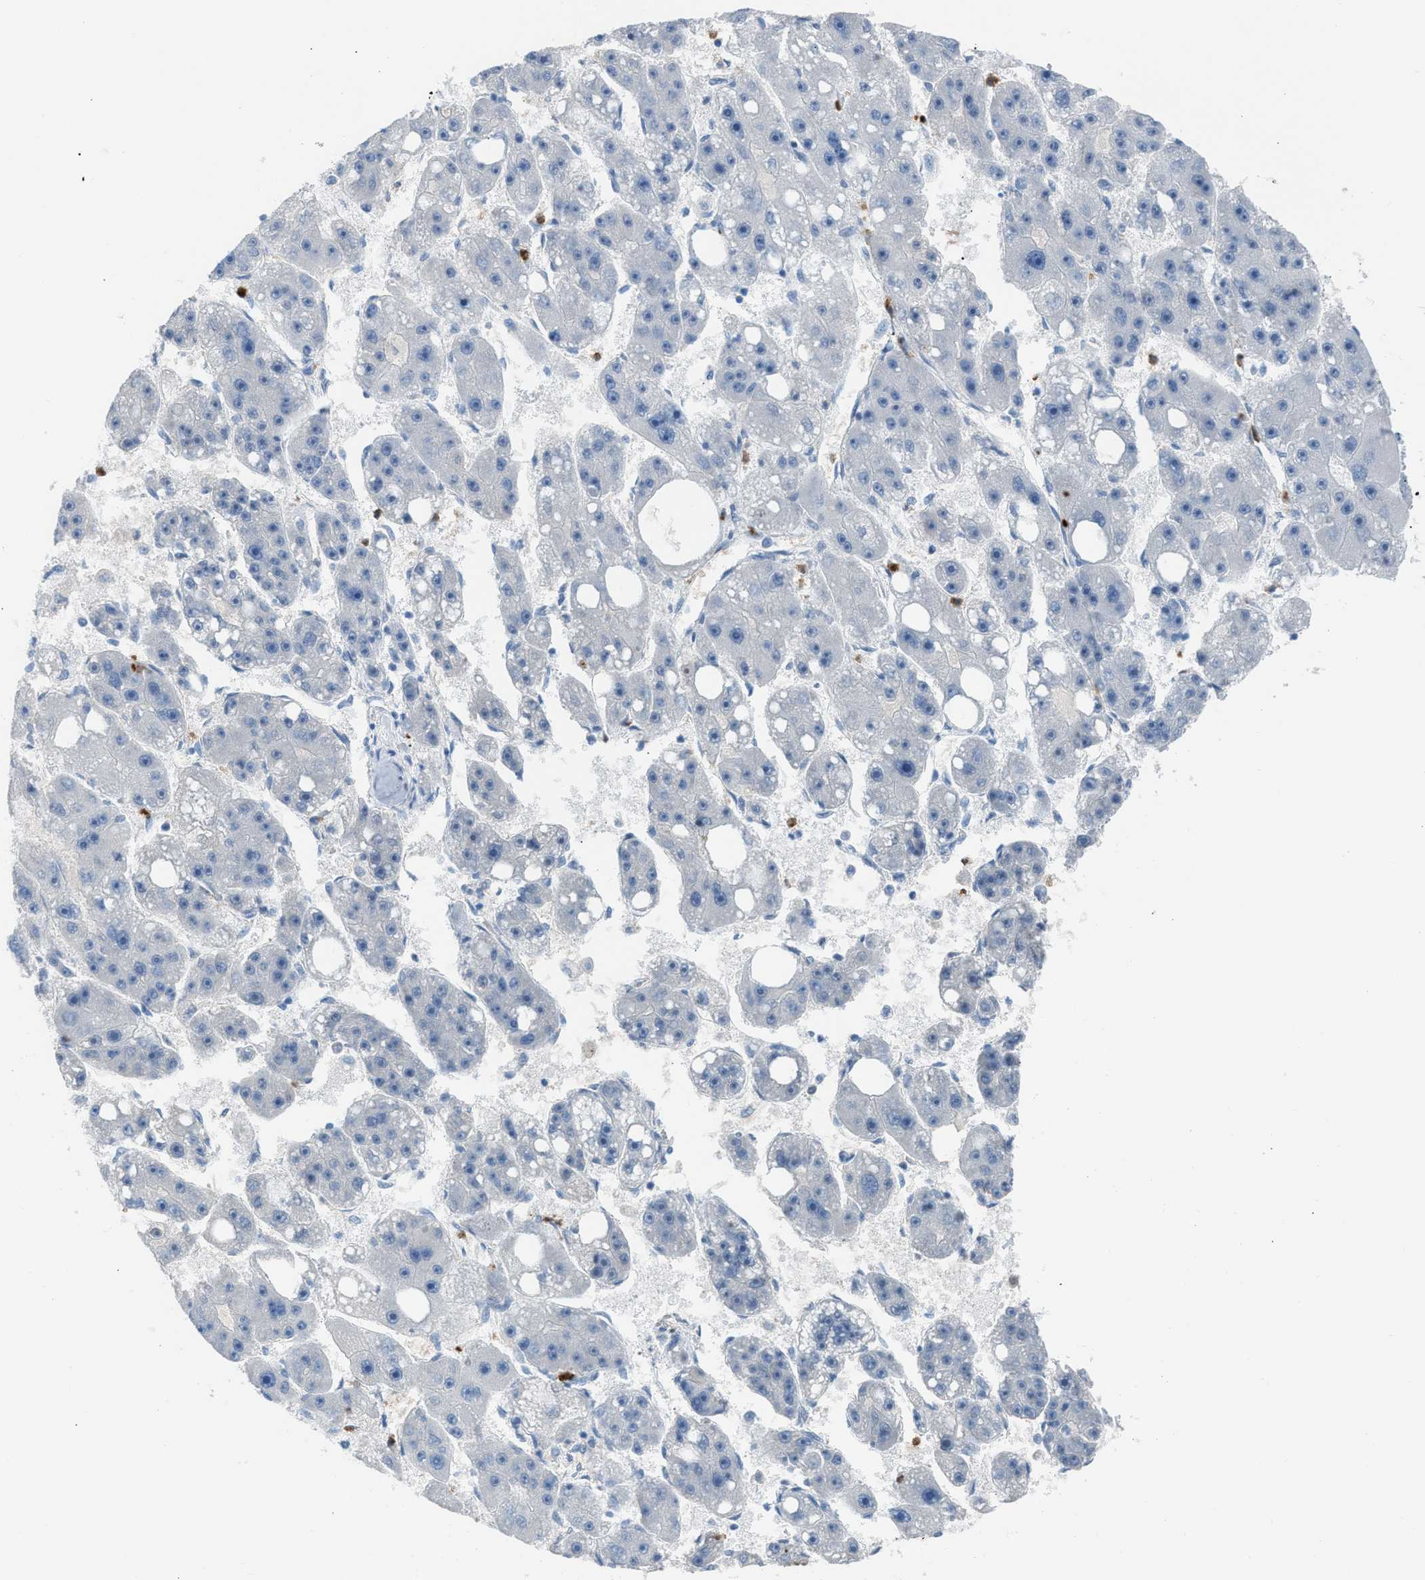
{"staining": {"intensity": "negative", "quantity": "none", "location": "none"}, "tissue": "liver cancer", "cell_type": "Tumor cells", "image_type": "cancer", "snomed": [{"axis": "morphology", "description": "Carcinoma, Hepatocellular, NOS"}, {"axis": "topography", "description": "Liver"}], "caption": "Liver cancer (hepatocellular carcinoma) stained for a protein using IHC reveals no positivity tumor cells.", "gene": "CFAP77", "patient": {"sex": "female", "age": 61}}